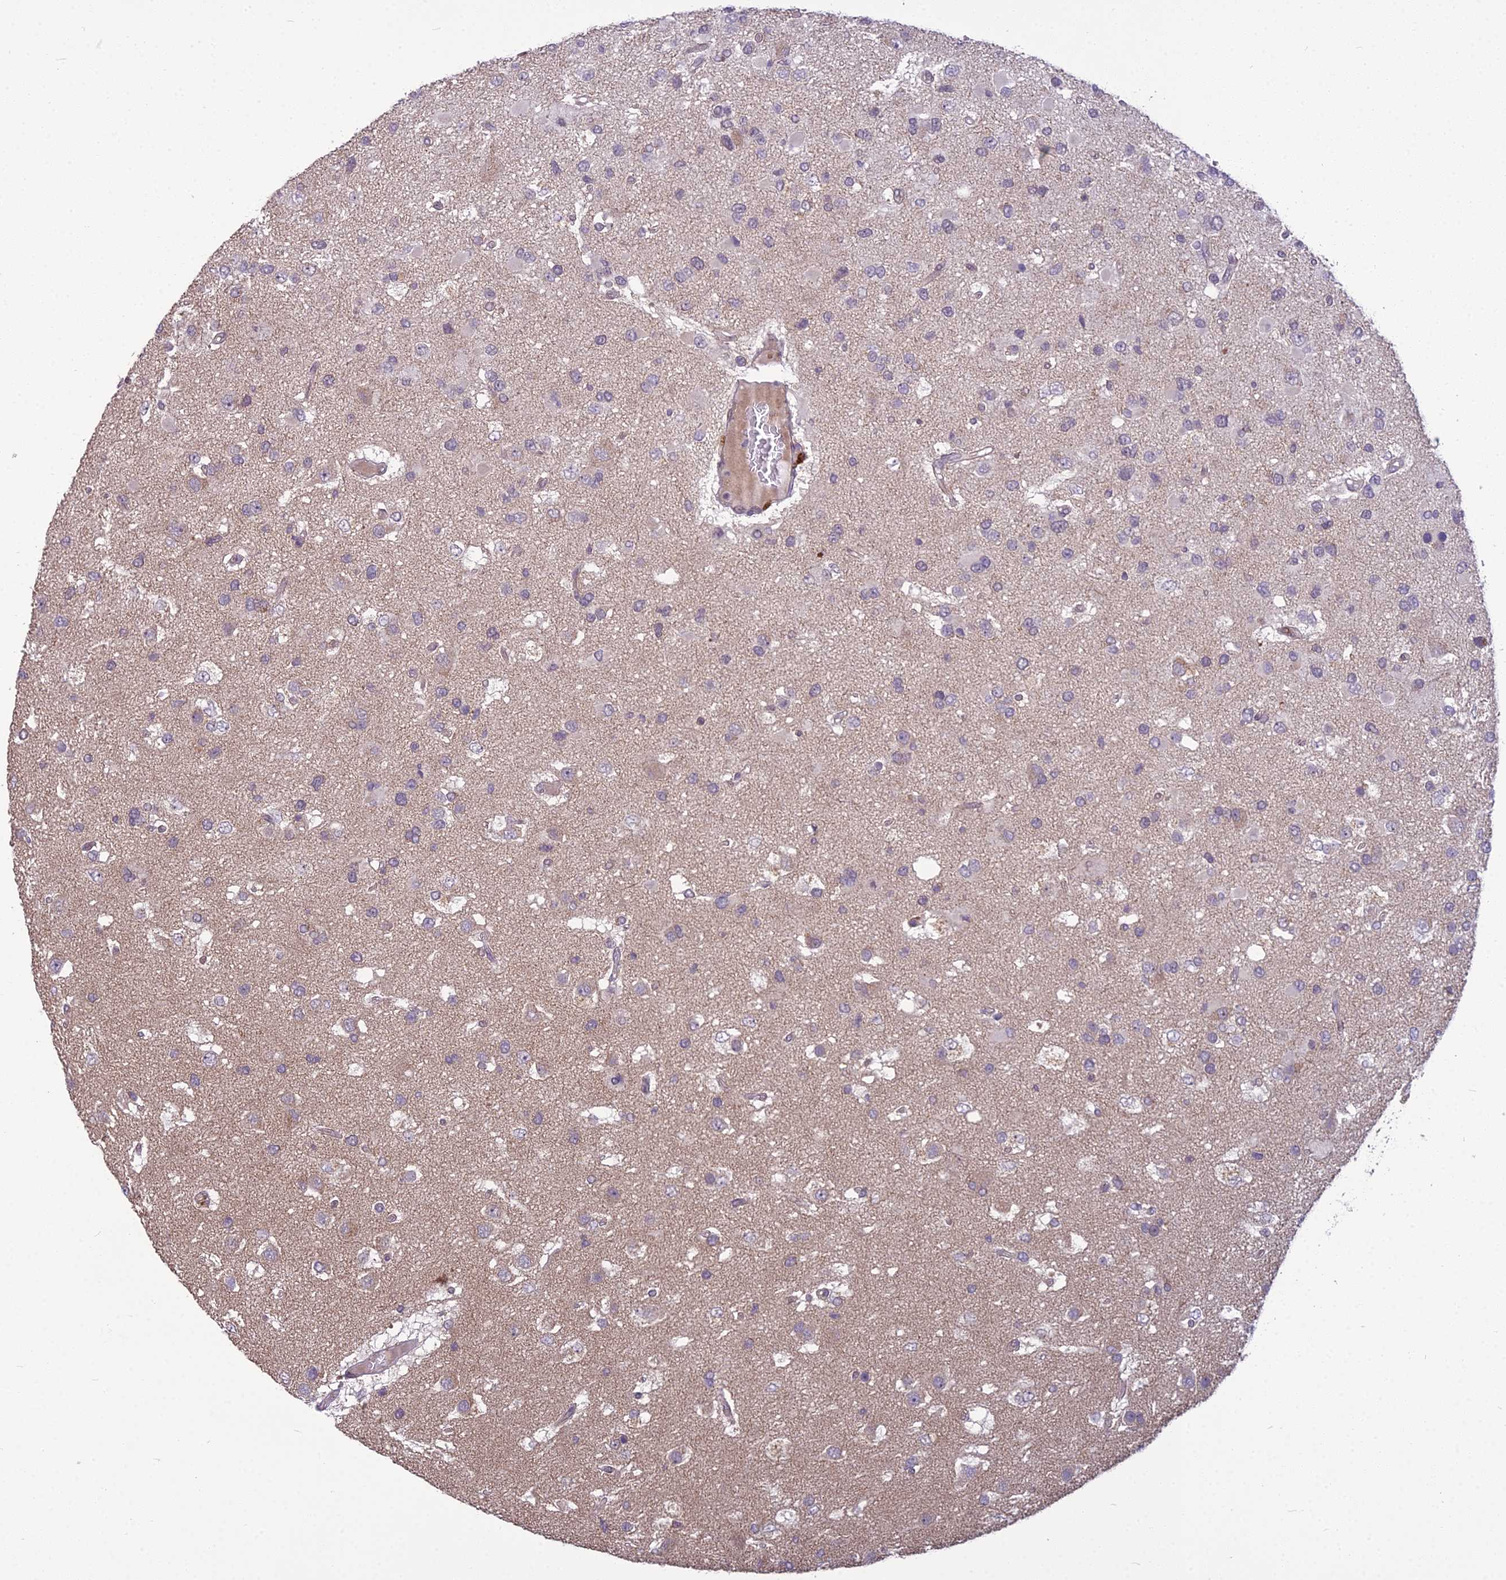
{"staining": {"intensity": "negative", "quantity": "none", "location": "none"}, "tissue": "glioma", "cell_type": "Tumor cells", "image_type": "cancer", "snomed": [{"axis": "morphology", "description": "Glioma, malignant, High grade"}, {"axis": "topography", "description": "Brain"}], "caption": "High magnification brightfield microscopy of glioma stained with DAB (brown) and counterstained with hematoxylin (blue): tumor cells show no significant expression.", "gene": "AP1M1", "patient": {"sex": "male", "age": 53}}